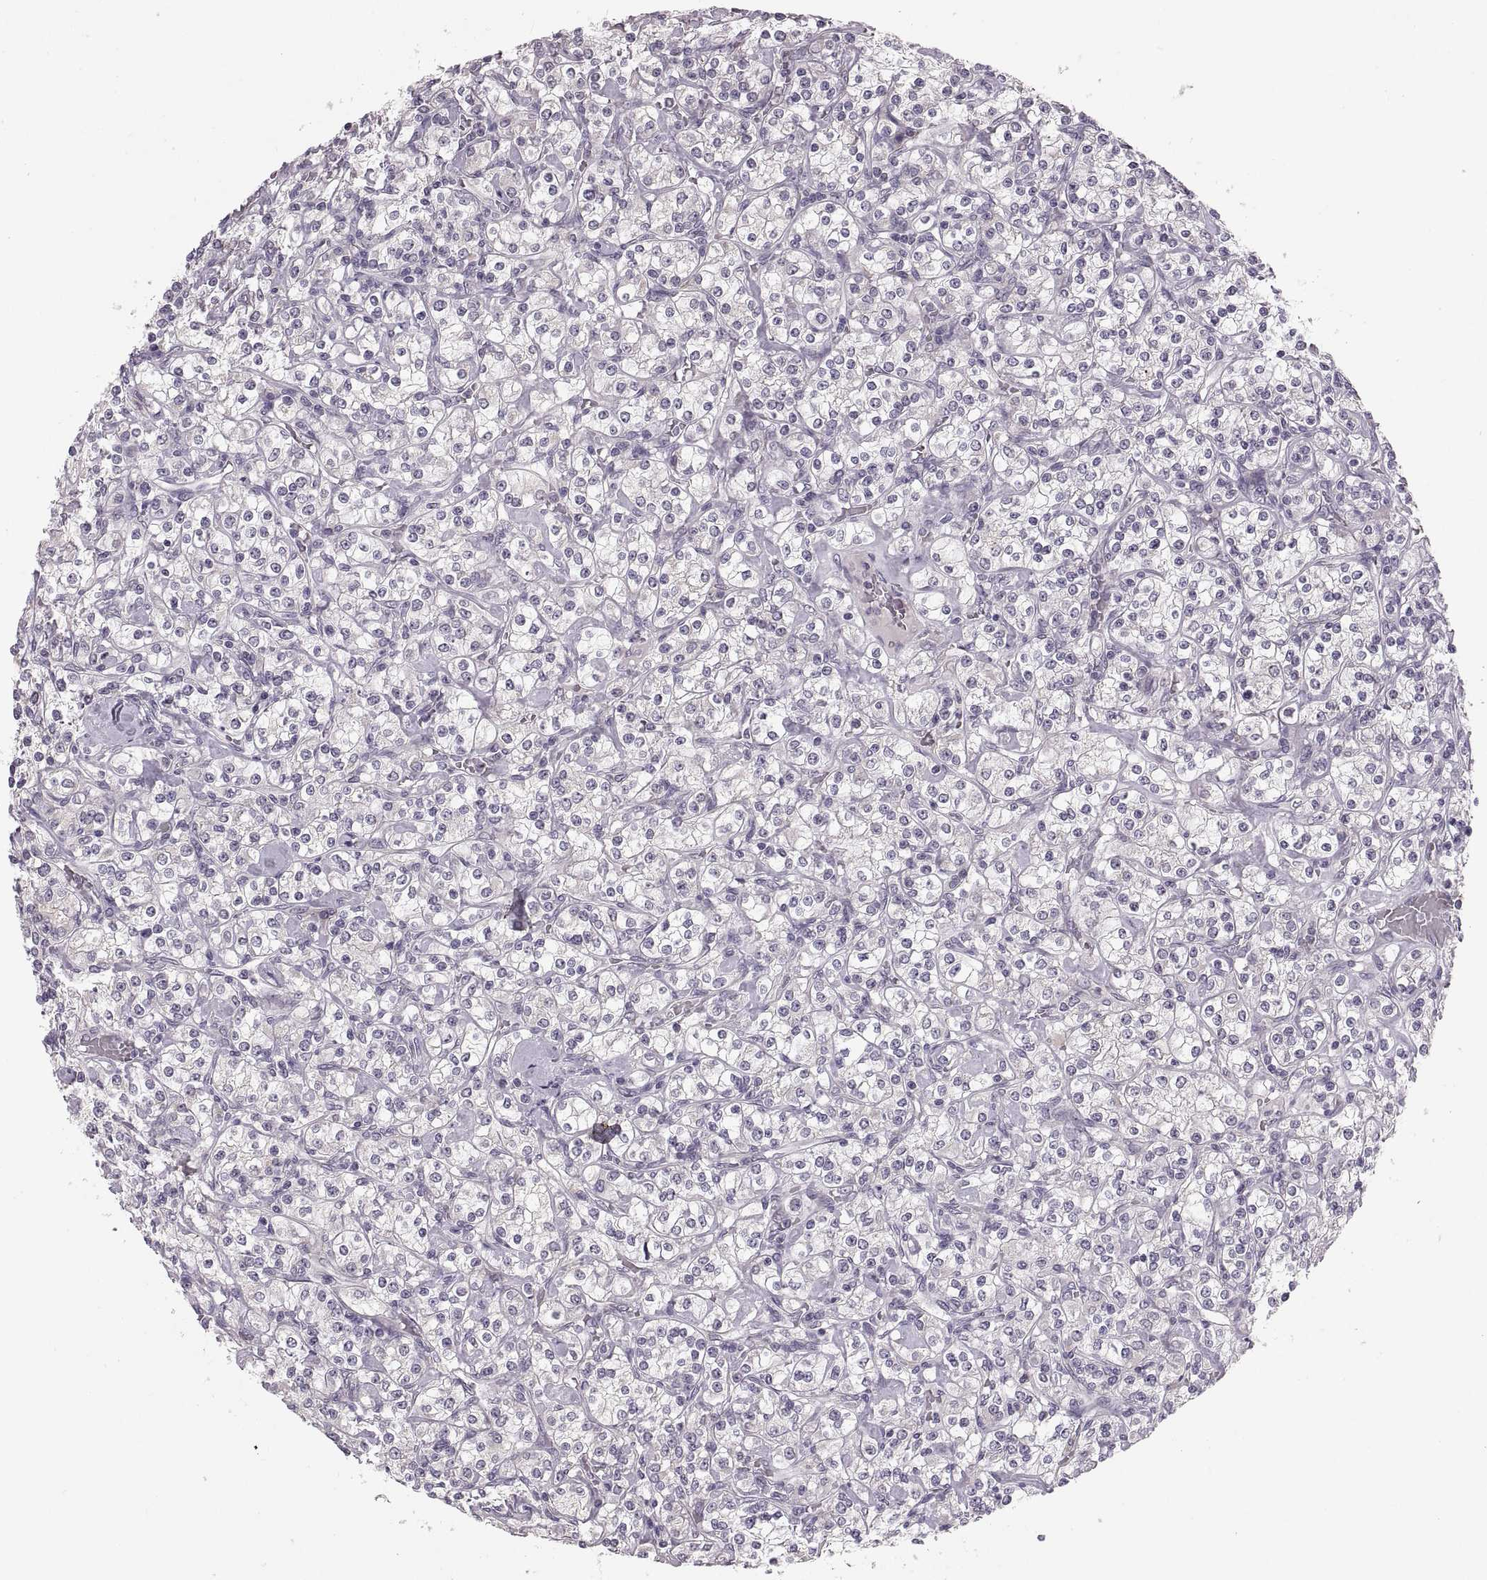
{"staining": {"intensity": "negative", "quantity": "none", "location": "none"}, "tissue": "renal cancer", "cell_type": "Tumor cells", "image_type": "cancer", "snomed": [{"axis": "morphology", "description": "Adenocarcinoma, NOS"}, {"axis": "topography", "description": "Kidney"}], "caption": "The immunohistochemistry (IHC) image has no significant expression in tumor cells of adenocarcinoma (renal) tissue. Brightfield microscopy of IHC stained with DAB (brown) and hematoxylin (blue), captured at high magnification.", "gene": "ADH6", "patient": {"sex": "male", "age": 77}}